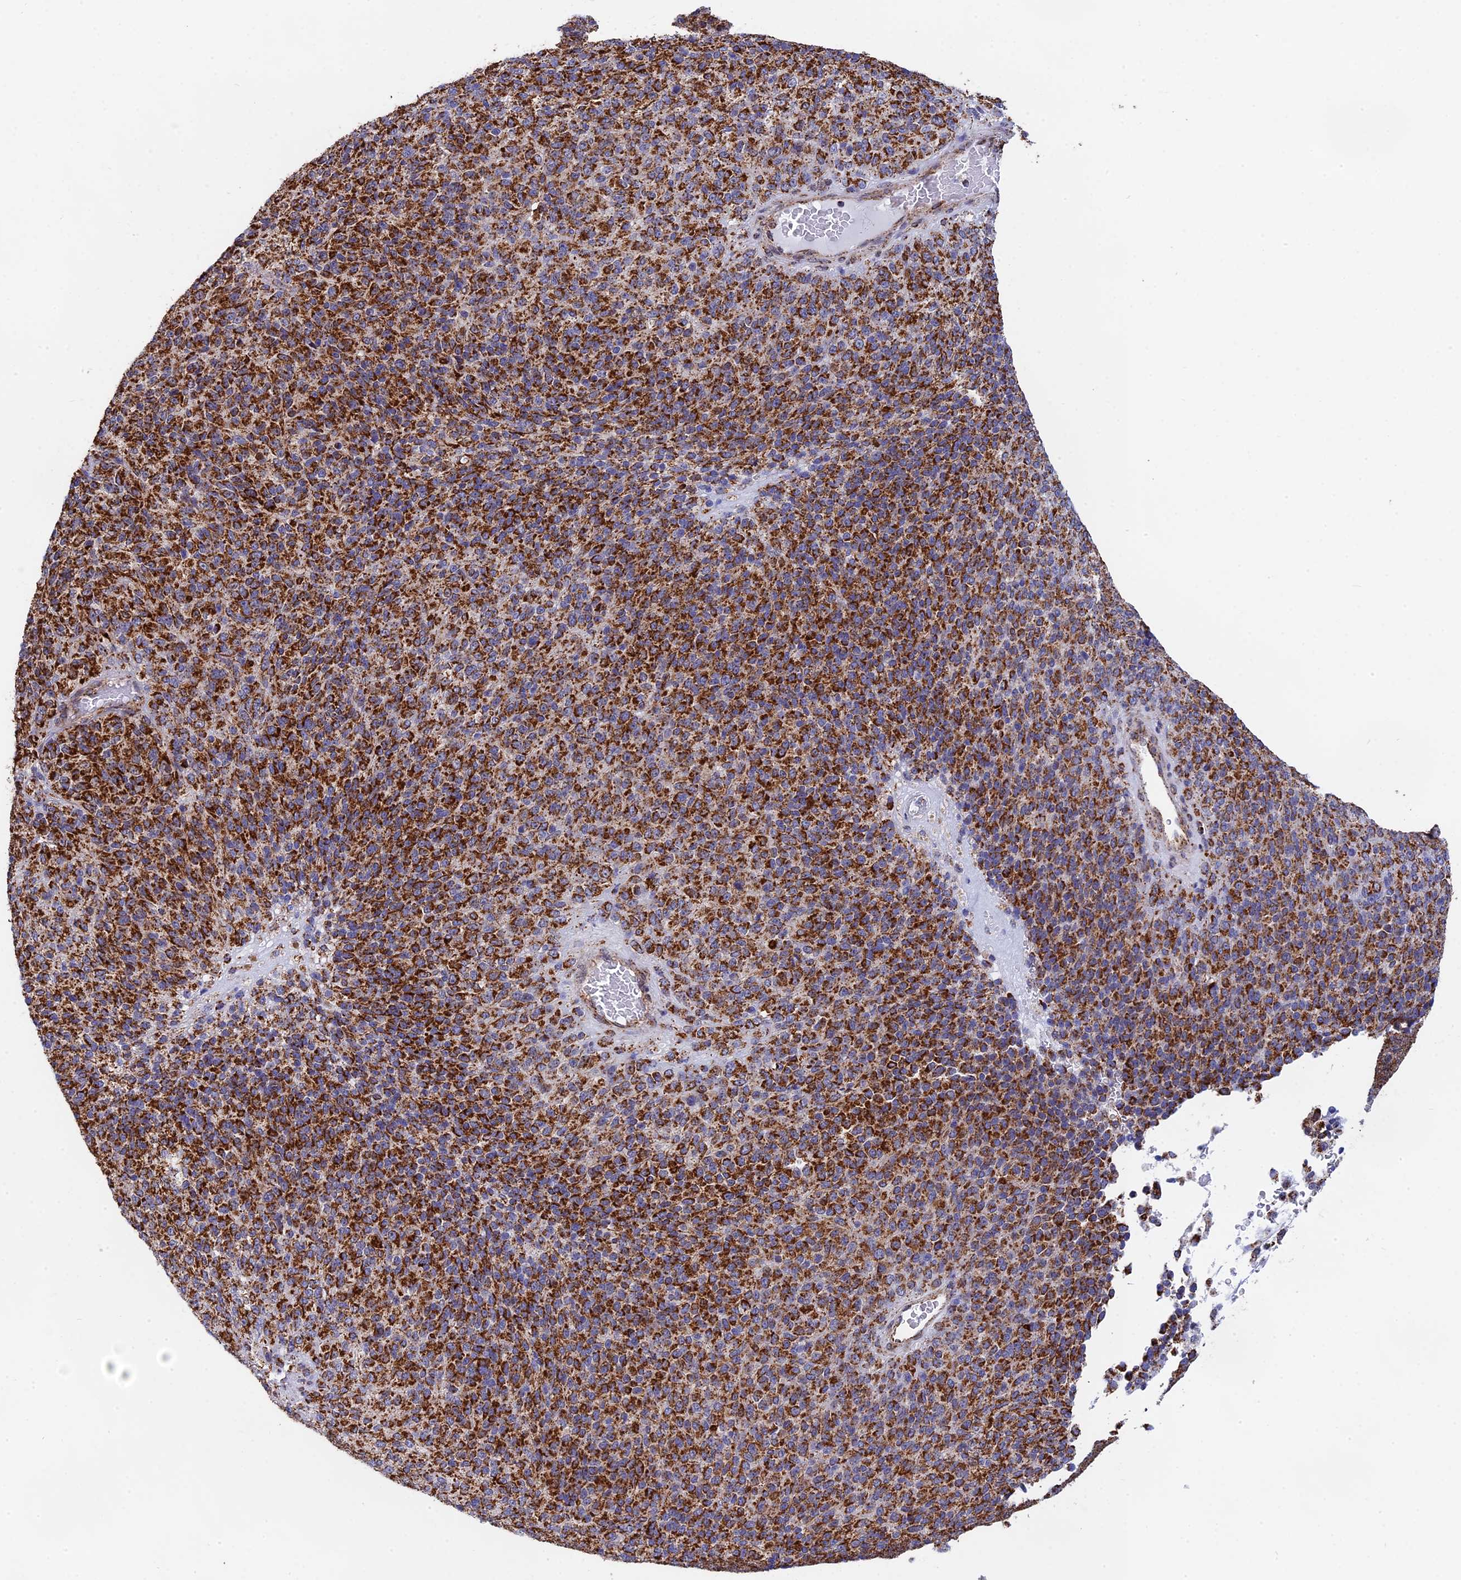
{"staining": {"intensity": "strong", "quantity": ">75%", "location": "cytoplasmic/membranous"}, "tissue": "melanoma", "cell_type": "Tumor cells", "image_type": "cancer", "snomed": [{"axis": "morphology", "description": "Malignant melanoma, Metastatic site"}, {"axis": "topography", "description": "Brain"}], "caption": "High-magnification brightfield microscopy of melanoma stained with DAB (brown) and counterstained with hematoxylin (blue). tumor cells exhibit strong cytoplasmic/membranous positivity is present in about>75% of cells. The protein of interest is stained brown, and the nuclei are stained in blue (DAB IHC with brightfield microscopy, high magnification).", "gene": "CDC16", "patient": {"sex": "female", "age": 56}}